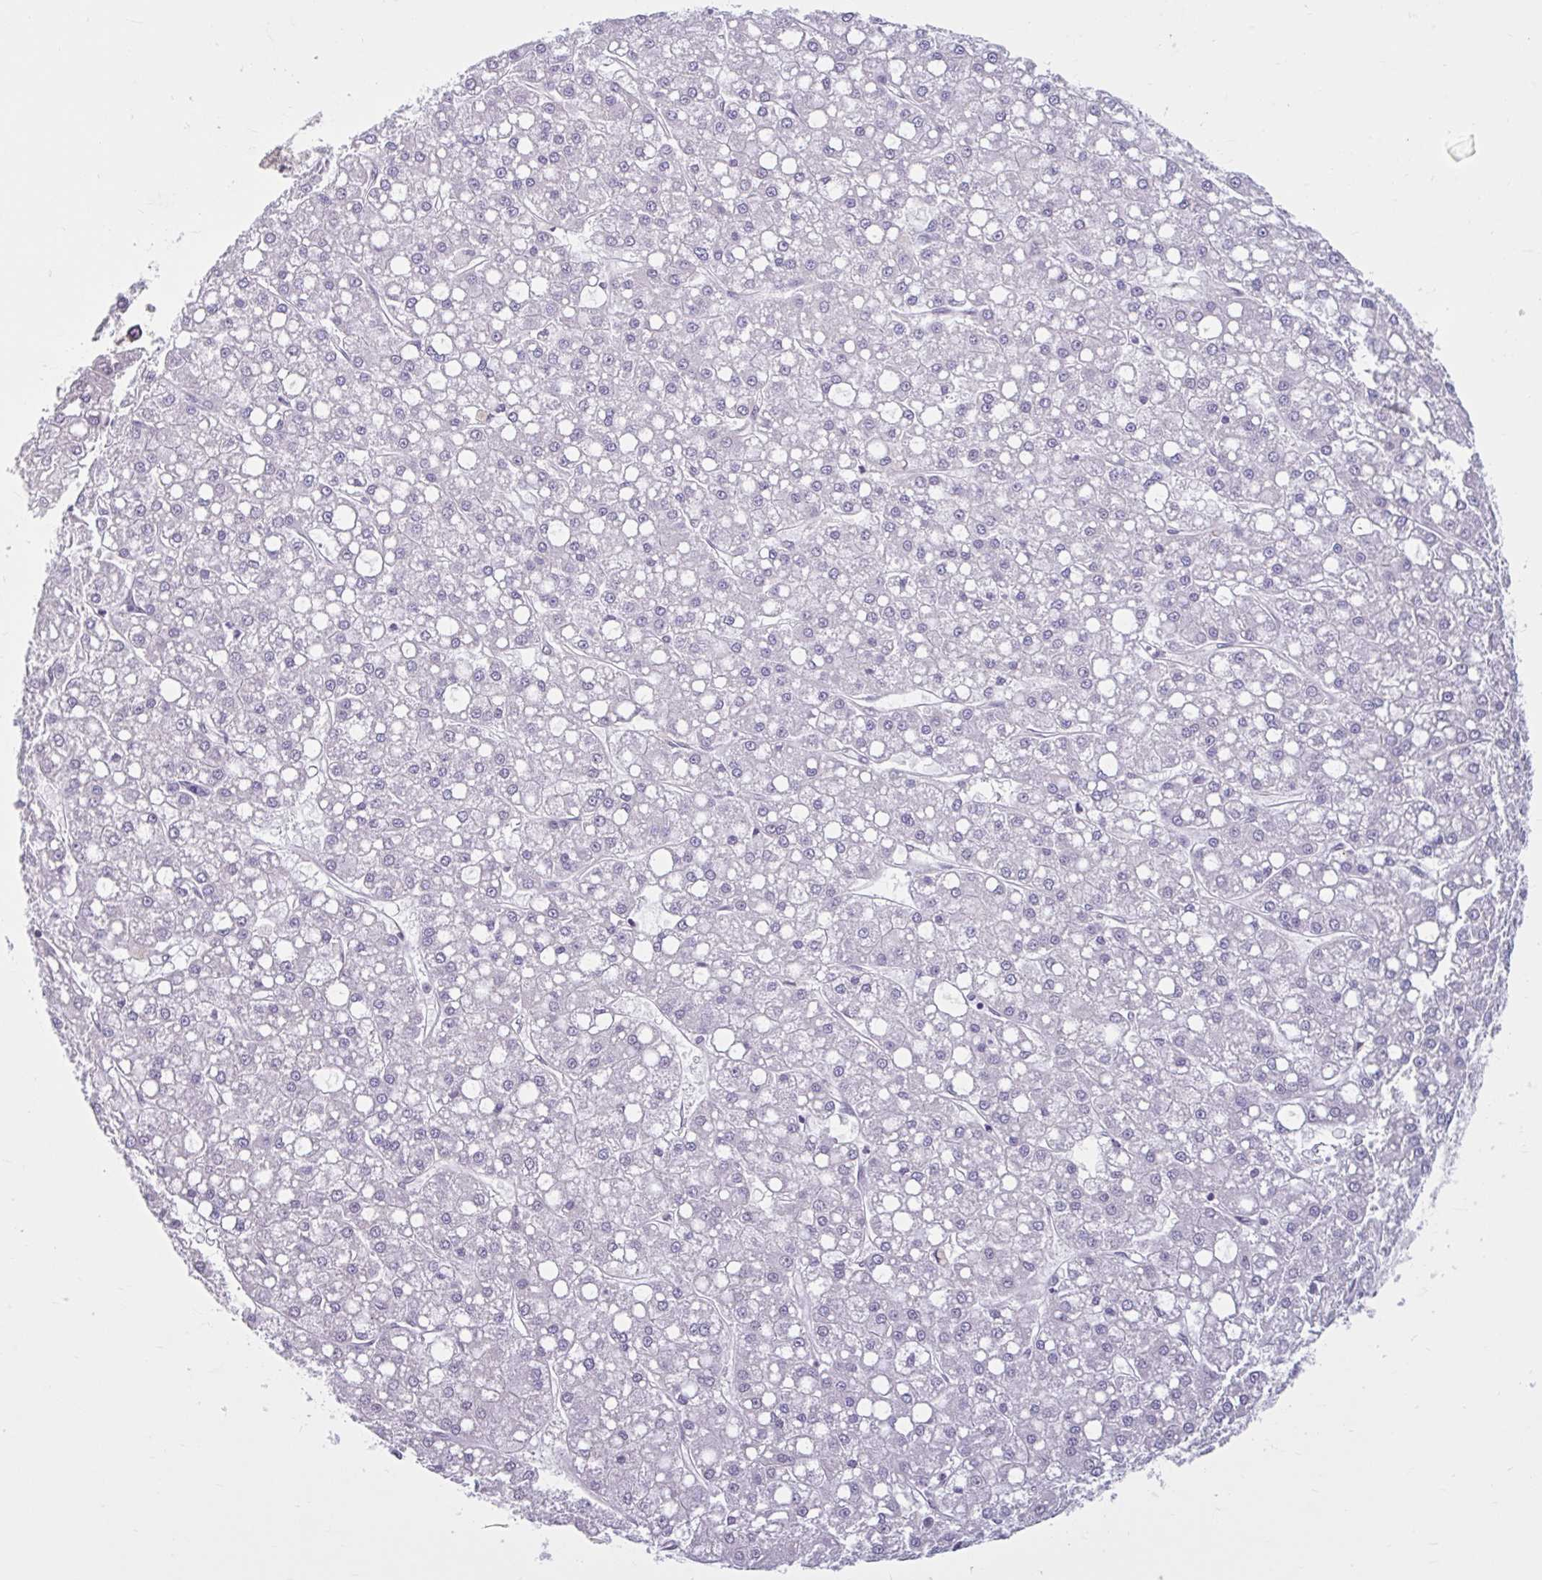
{"staining": {"intensity": "negative", "quantity": "none", "location": "none"}, "tissue": "liver cancer", "cell_type": "Tumor cells", "image_type": "cancer", "snomed": [{"axis": "morphology", "description": "Carcinoma, Hepatocellular, NOS"}, {"axis": "topography", "description": "Liver"}], "caption": "IHC of liver cancer (hepatocellular carcinoma) demonstrates no staining in tumor cells.", "gene": "CDH19", "patient": {"sex": "male", "age": 67}}